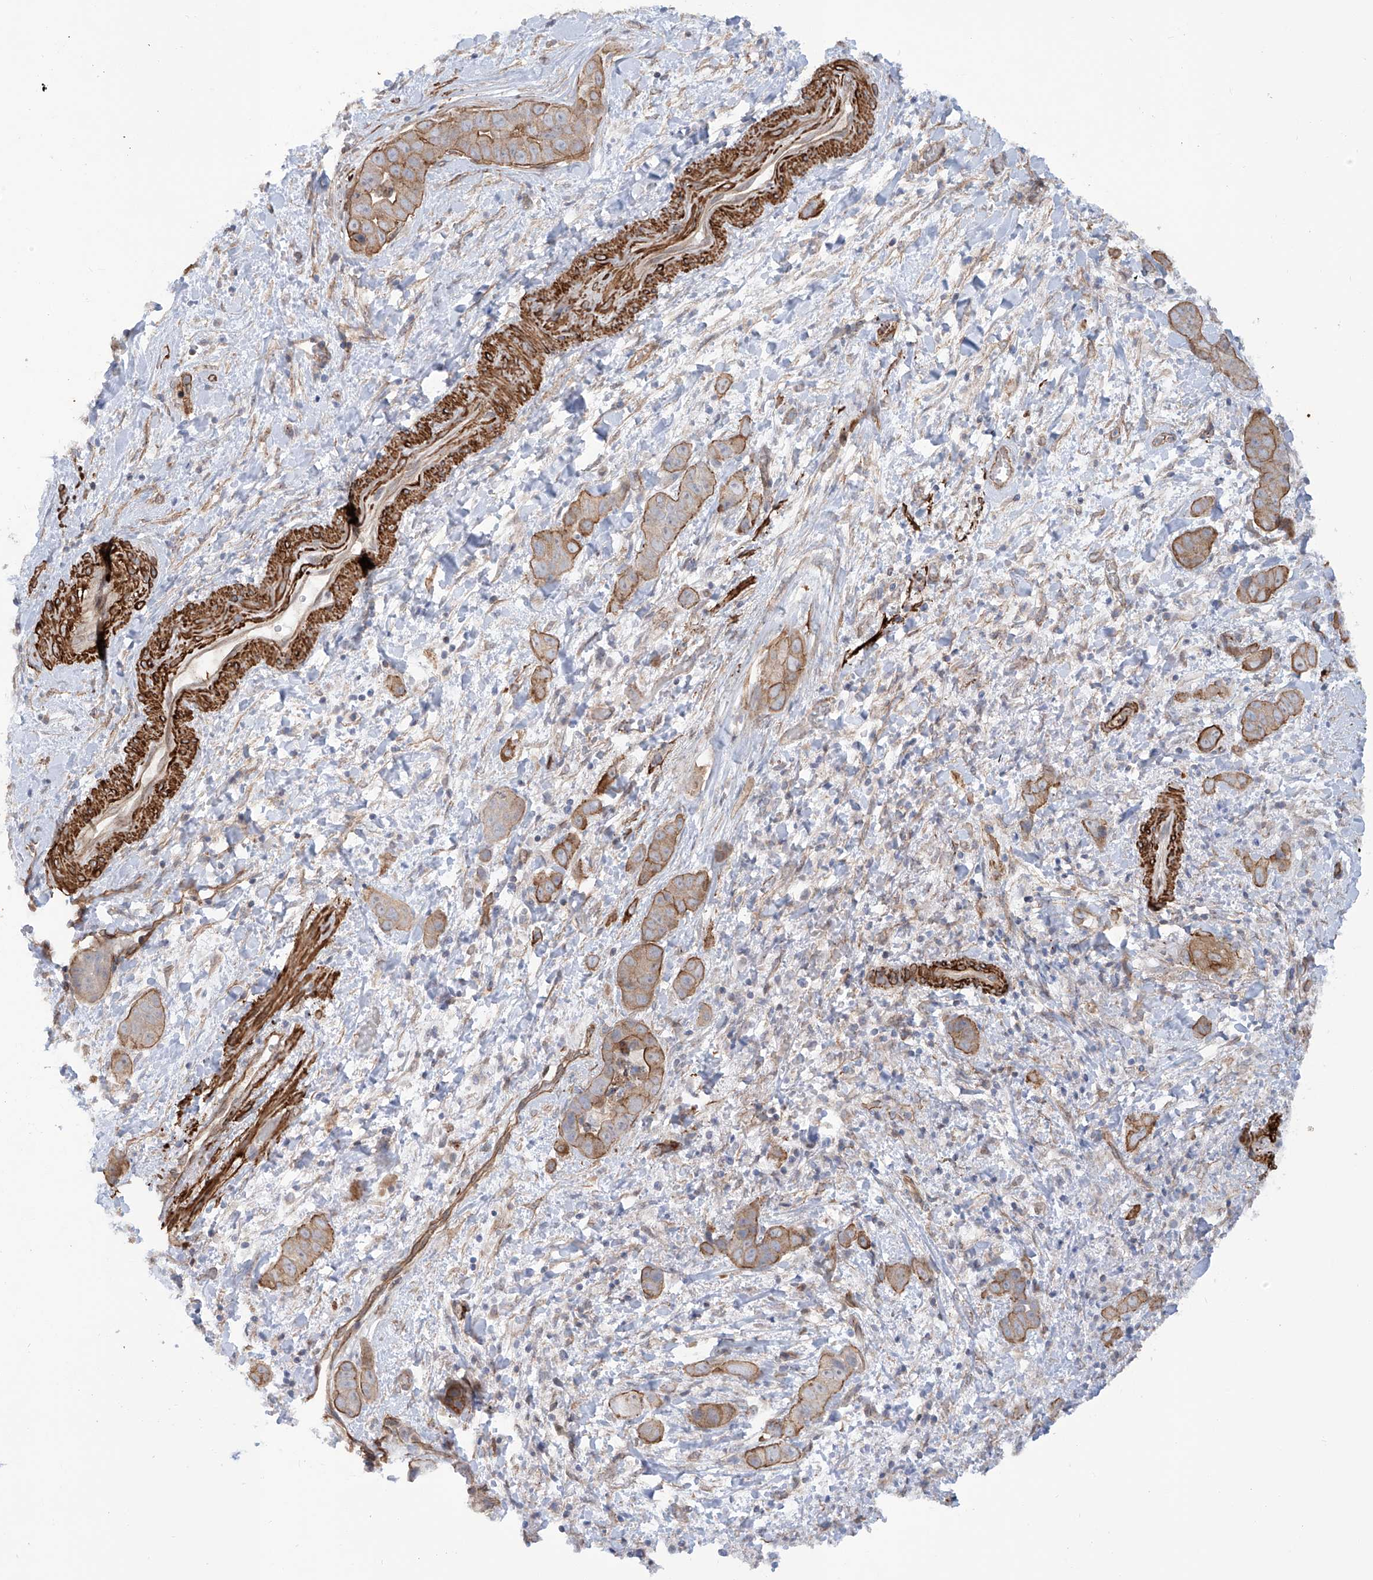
{"staining": {"intensity": "moderate", "quantity": ">75%", "location": "cytoplasmic/membranous"}, "tissue": "liver cancer", "cell_type": "Tumor cells", "image_type": "cancer", "snomed": [{"axis": "morphology", "description": "Cholangiocarcinoma"}, {"axis": "topography", "description": "Liver"}], "caption": "A medium amount of moderate cytoplasmic/membranous positivity is present in approximately >75% of tumor cells in liver cancer (cholangiocarcinoma) tissue.", "gene": "ZNF490", "patient": {"sex": "female", "age": 52}}